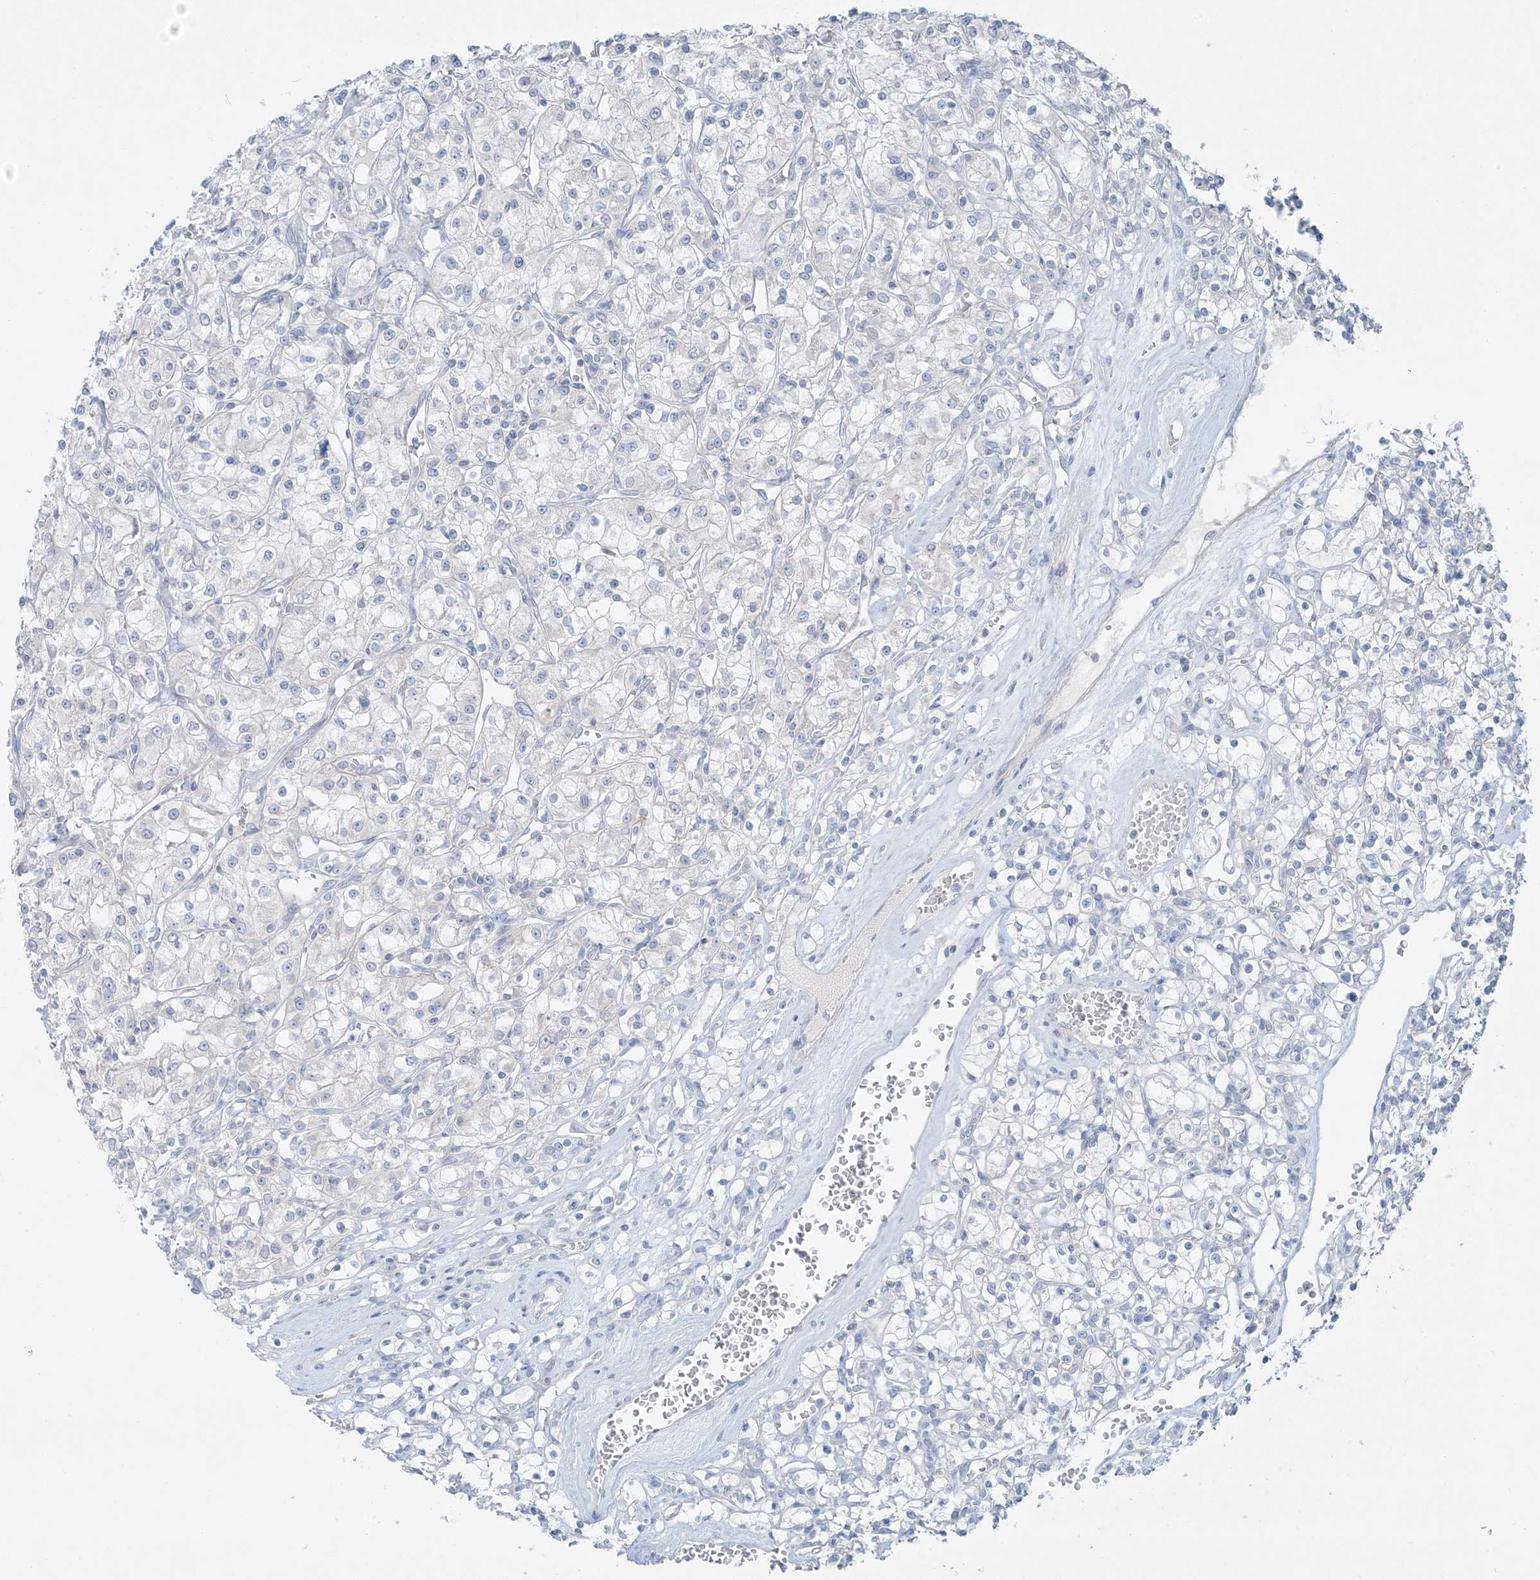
{"staining": {"intensity": "negative", "quantity": "none", "location": "none"}, "tissue": "renal cancer", "cell_type": "Tumor cells", "image_type": "cancer", "snomed": [{"axis": "morphology", "description": "Adenocarcinoma, NOS"}, {"axis": "topography", "description": "Kidney"}], "caption": "Tumor cells show no significant positivity in adenocarcinoma (renal).", "gene": "FAM184A", "patient": {"sex": "female", "age": 59}}